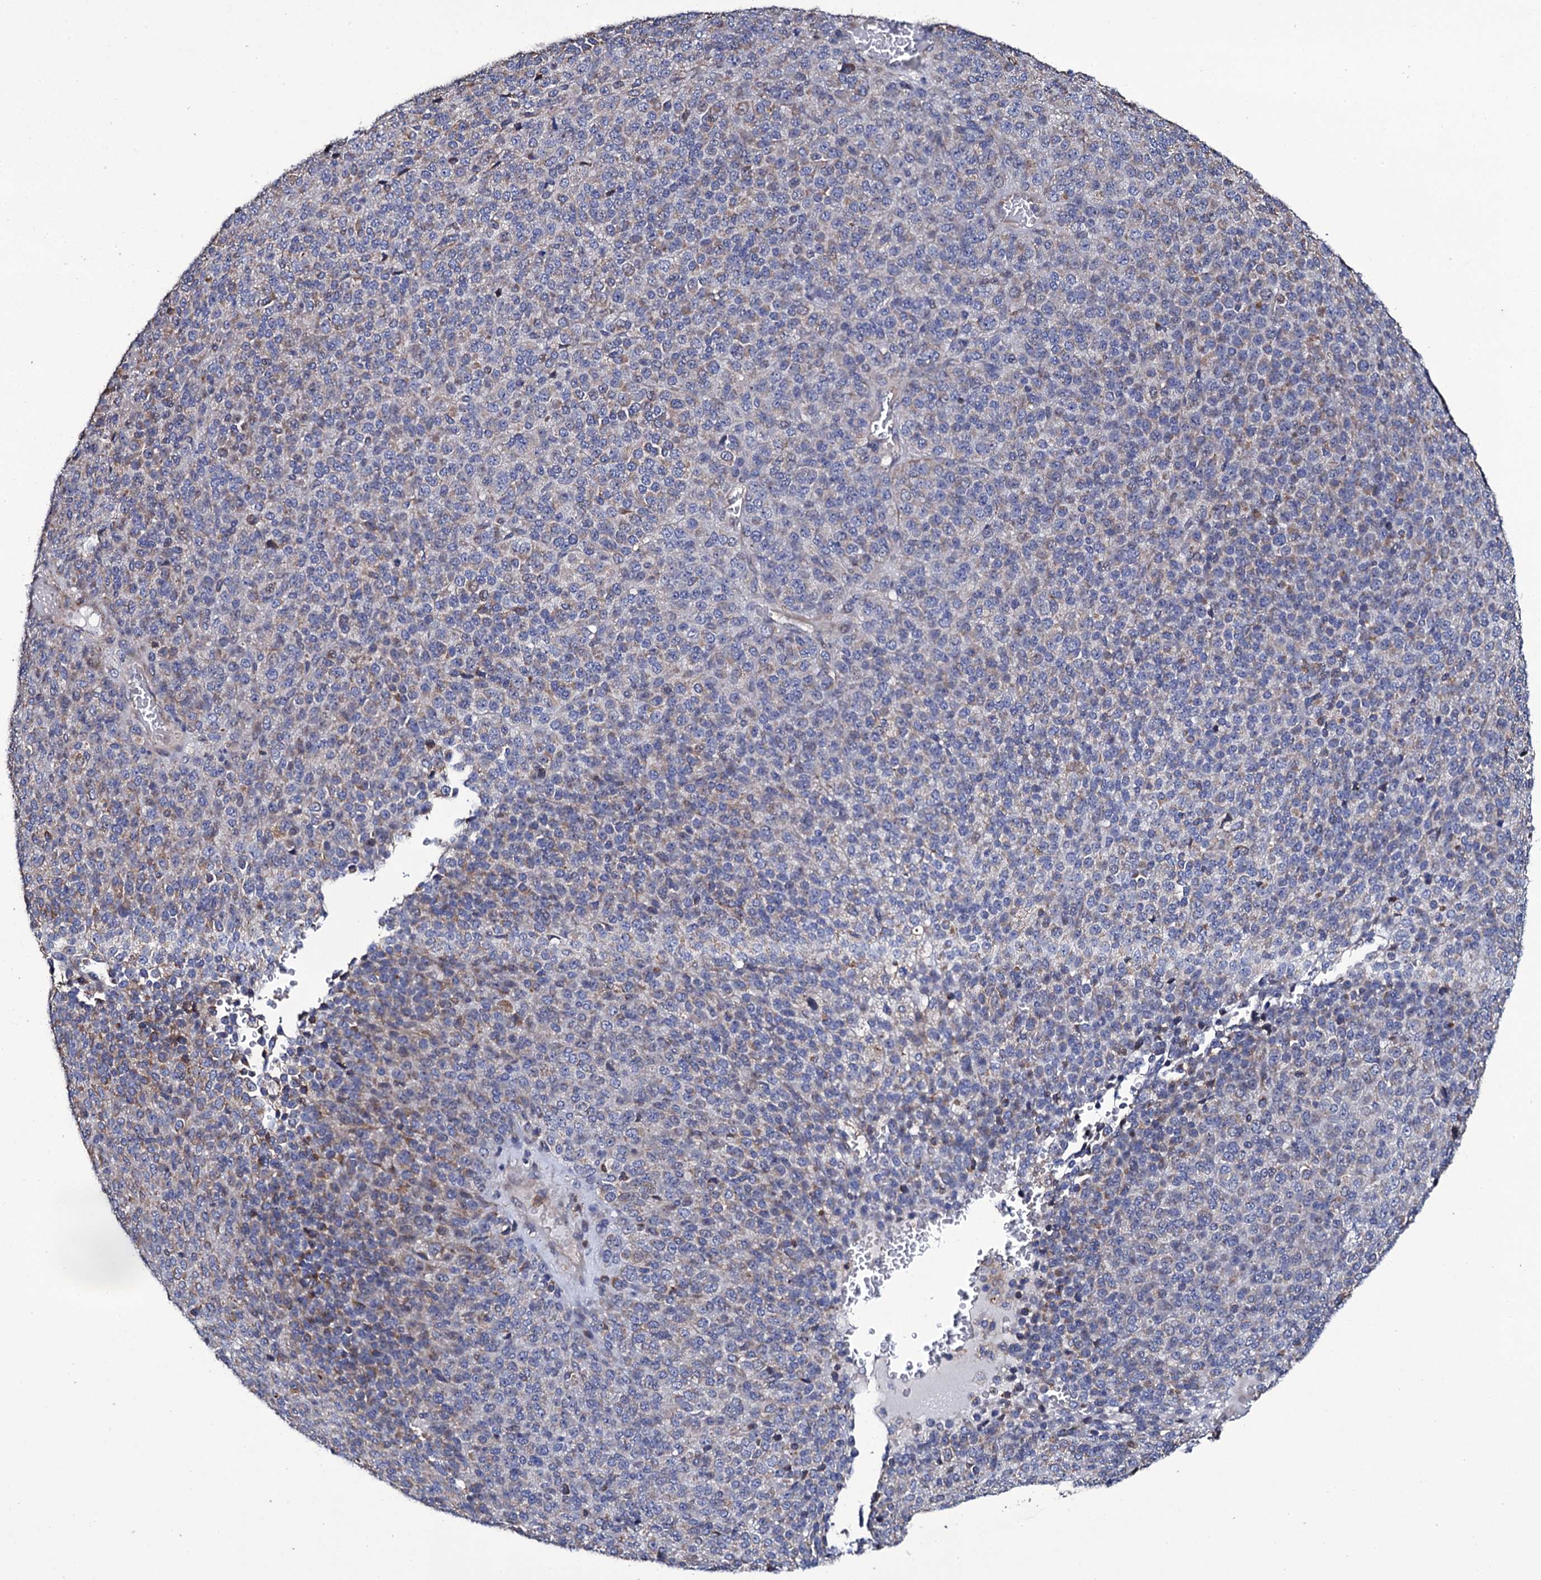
{"staining": {"intensity": "weak", "quantity": "<25%", "location": "cytoplasmic/membranous"}, "tissue": "melanoma", "cell_type": "Tumor cells", "image_type": "cancer", "snomed": [{"axis": "morphology", "description": "Malignant melanoma, Metastatic site"}, {"axis": "topography", "description": "Brain"}], "caption": "Melanoma was stained to show a protein in brown. There is no significant expression in tumor cells.", "gene": "TTC23", "patient": {"sex": "female", "age": 56}}